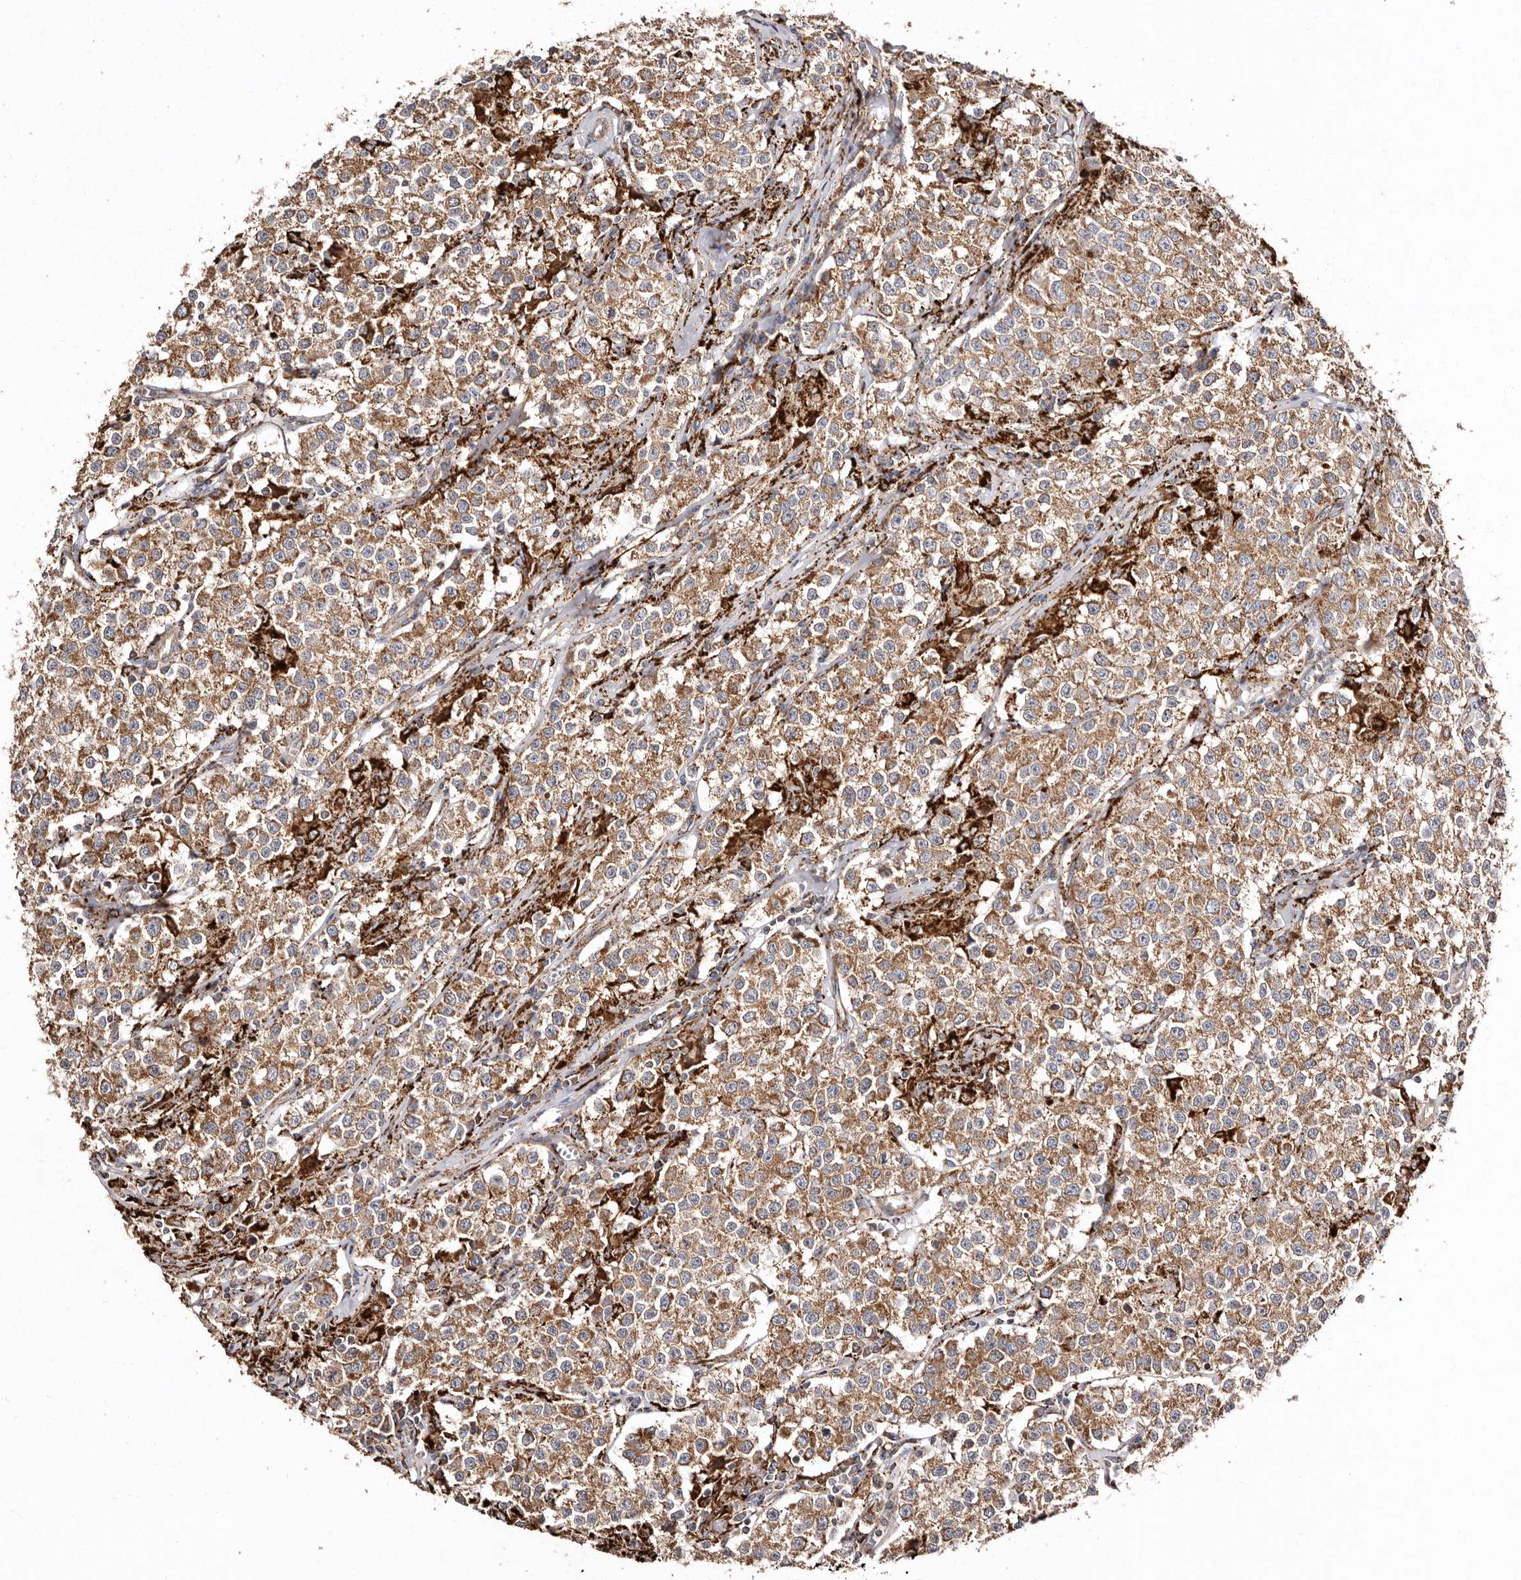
{"staining": {"intensity": "moderate", "quantity": ">75%", "location": "cytoplasmic/membranous"}, "tissue": "testis cancer", "cell_type": "Tumor cells", "image_type": "cancer", "snomed": [{"axis": "morphology", "description": "Seminoma, NOS"}, {"axis": "morphology", "description": "Carcinoma, Embryonal, NOS"}, {"axis": "topography", "description": "Testis"}], "caption": "About >75% of tumor cells in seminoma (testis) demonstrate moderate cytoplasmic/membranous protein staining as visualized by brown immunohistochemical staining.", "gene": "LUZP1", "patient": {"sex": "male", "age": 43}}